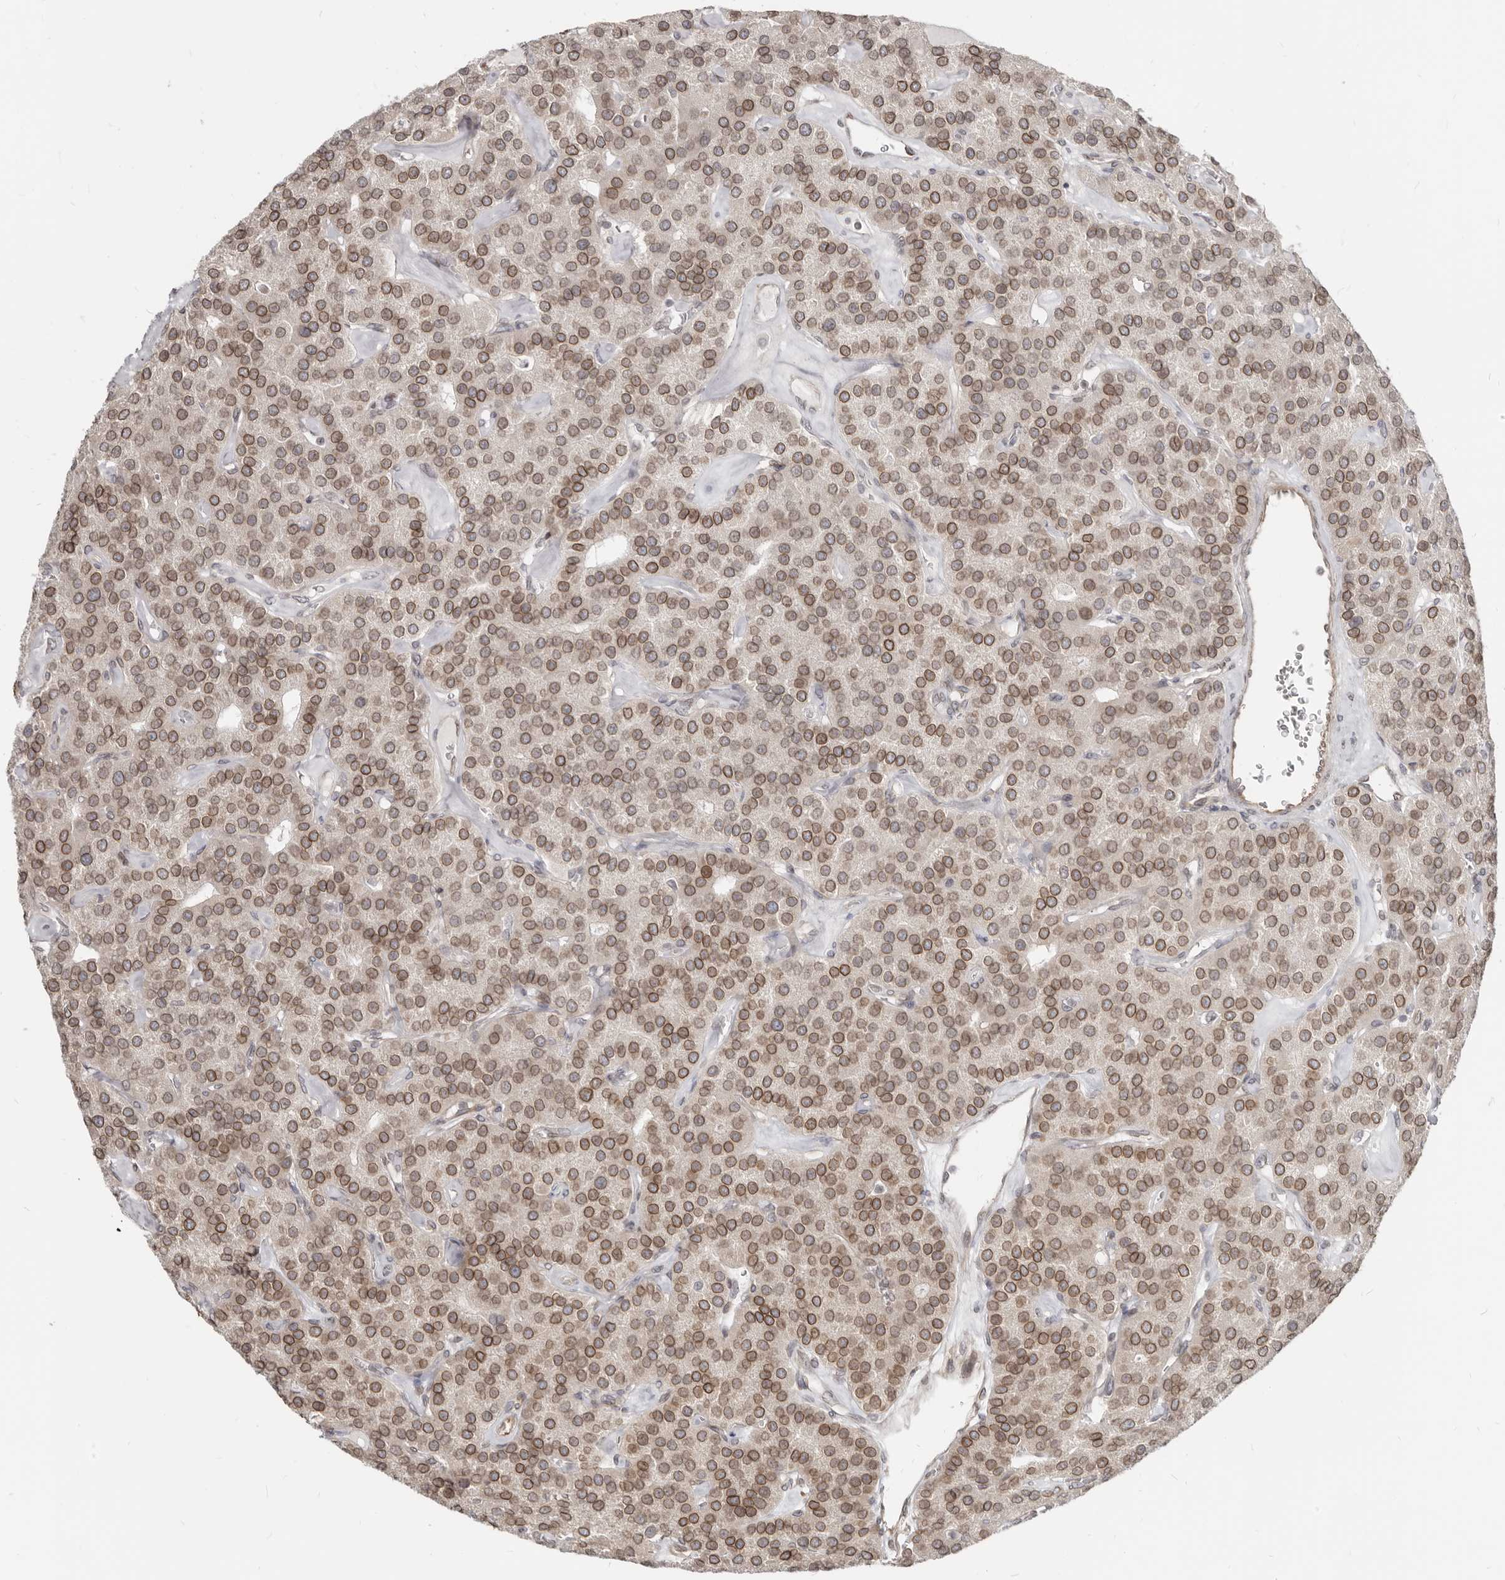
{"staining": {"intensity": "moderate", "quantity": "25%-75%", "location": "cytoplasmic/membranous,nuclear"}, "tissue": "parathyroid gland", "cell_type": "Glandular cells", "image_type": "normal", "snomed": [{"axis": "morphology", "description": "Normal tissue, NOS"}, {"axis": "morphology", "description": "Adenoma, NOS"}, {"axis": "topography", "description": "Parathyroid gland"}], "caption": "Moderate cytoplasmic/membranous,nuclear protein positivity is identified in approximately 25%-75% of glandular cells in parathyroid gland. (Brightfield microscopy of DAB IHC at high magnification).", "gene": "NUP153", "patient": {"sex": "female", "age": 86}}